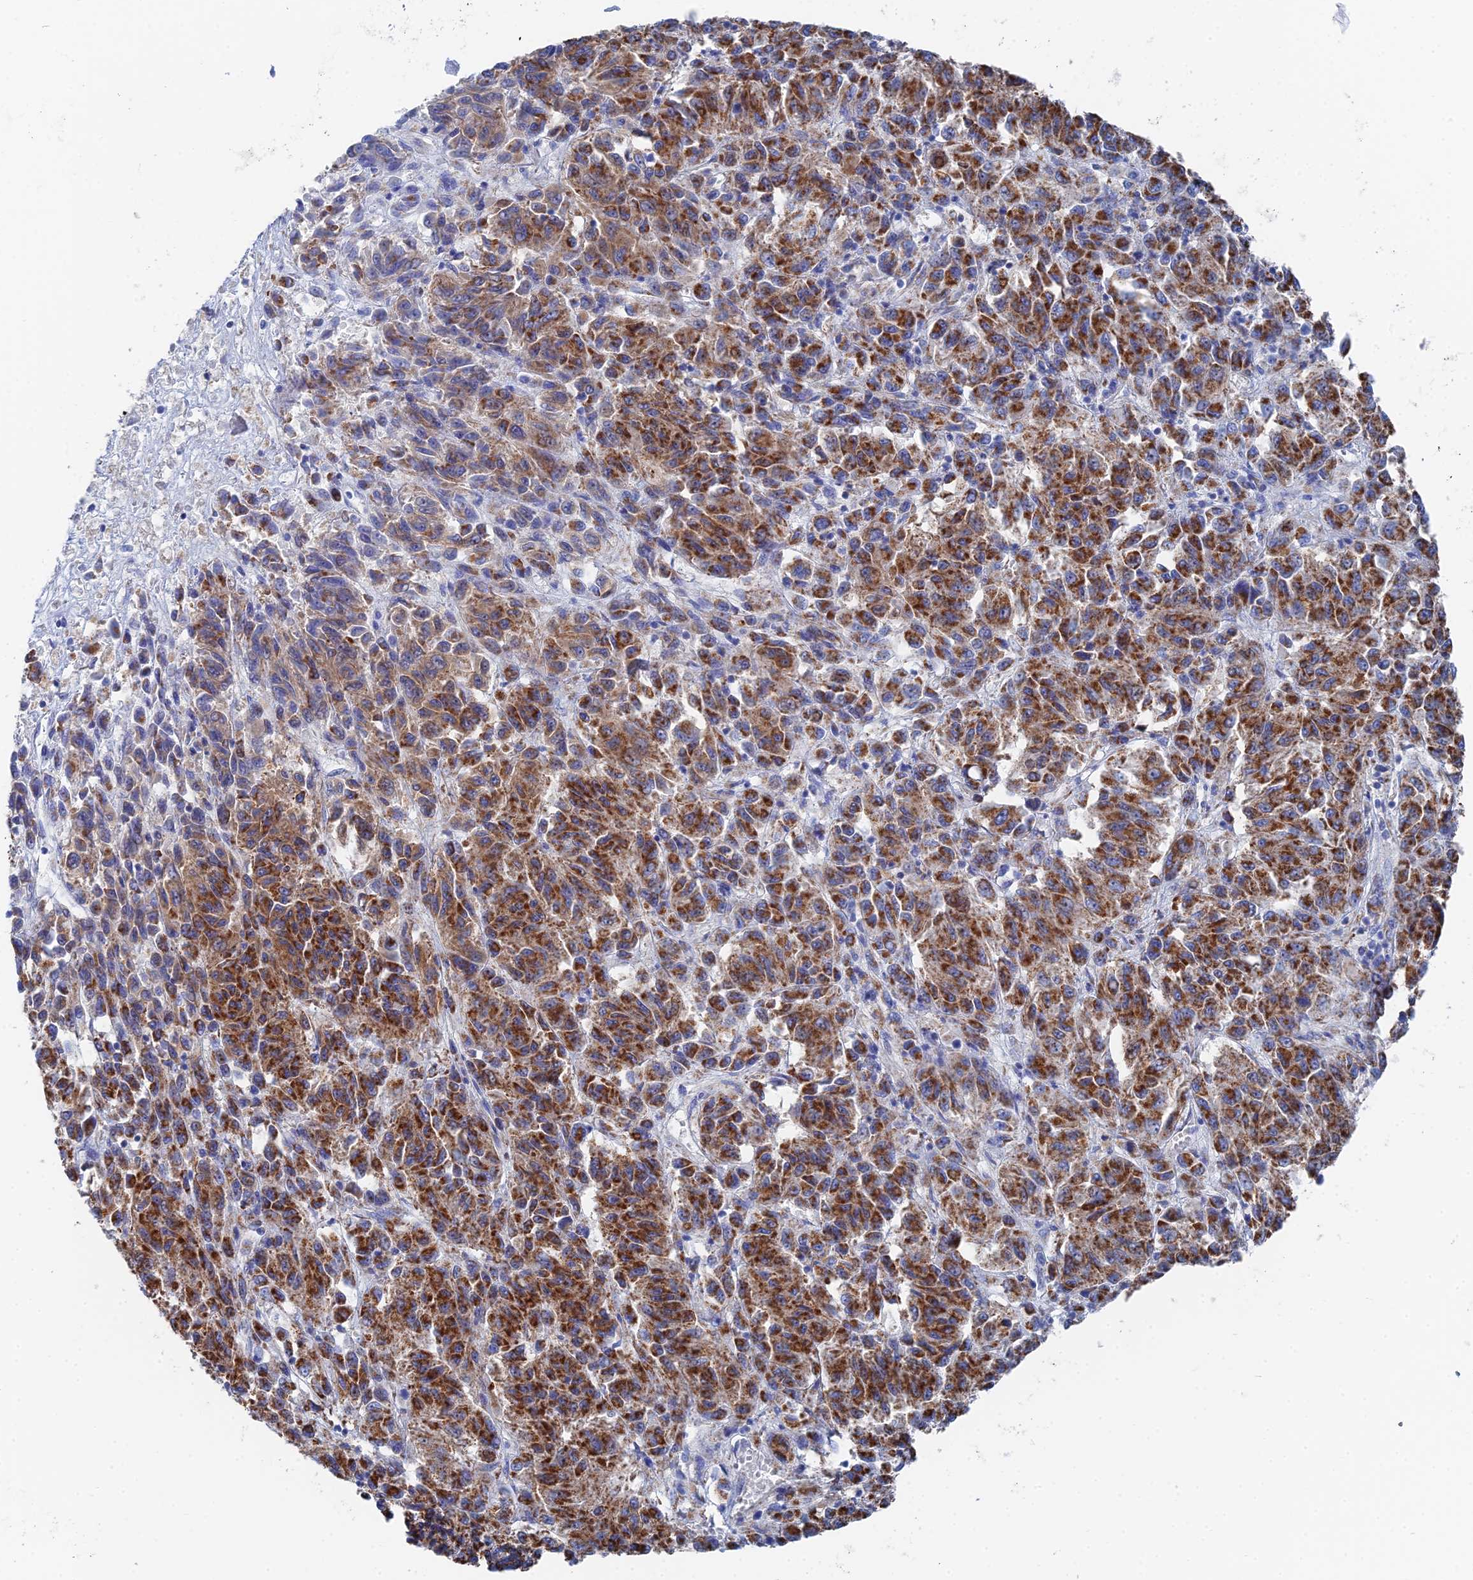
{"staining": {"intensity": "strong", "quantity": ">75%", "location": "cytoplasmic/membranous"}, "tissue": "melanoma", "cell_type": "Tumor cells", "image_type": "cancer", "snomed": [{"axis": "morphology", "description": "Malignant melanoma, Metastatic site"}, {"axis": "topography", "description": "Lung"}], "caption": "This is an image of IHC staining of malignant melanoma (metastatic site), which shows strong positivity in the cytoplasmic/membranous of tumor cells.", "gene": "IFT80", "patient": {"sex": "male", "age": 64}}